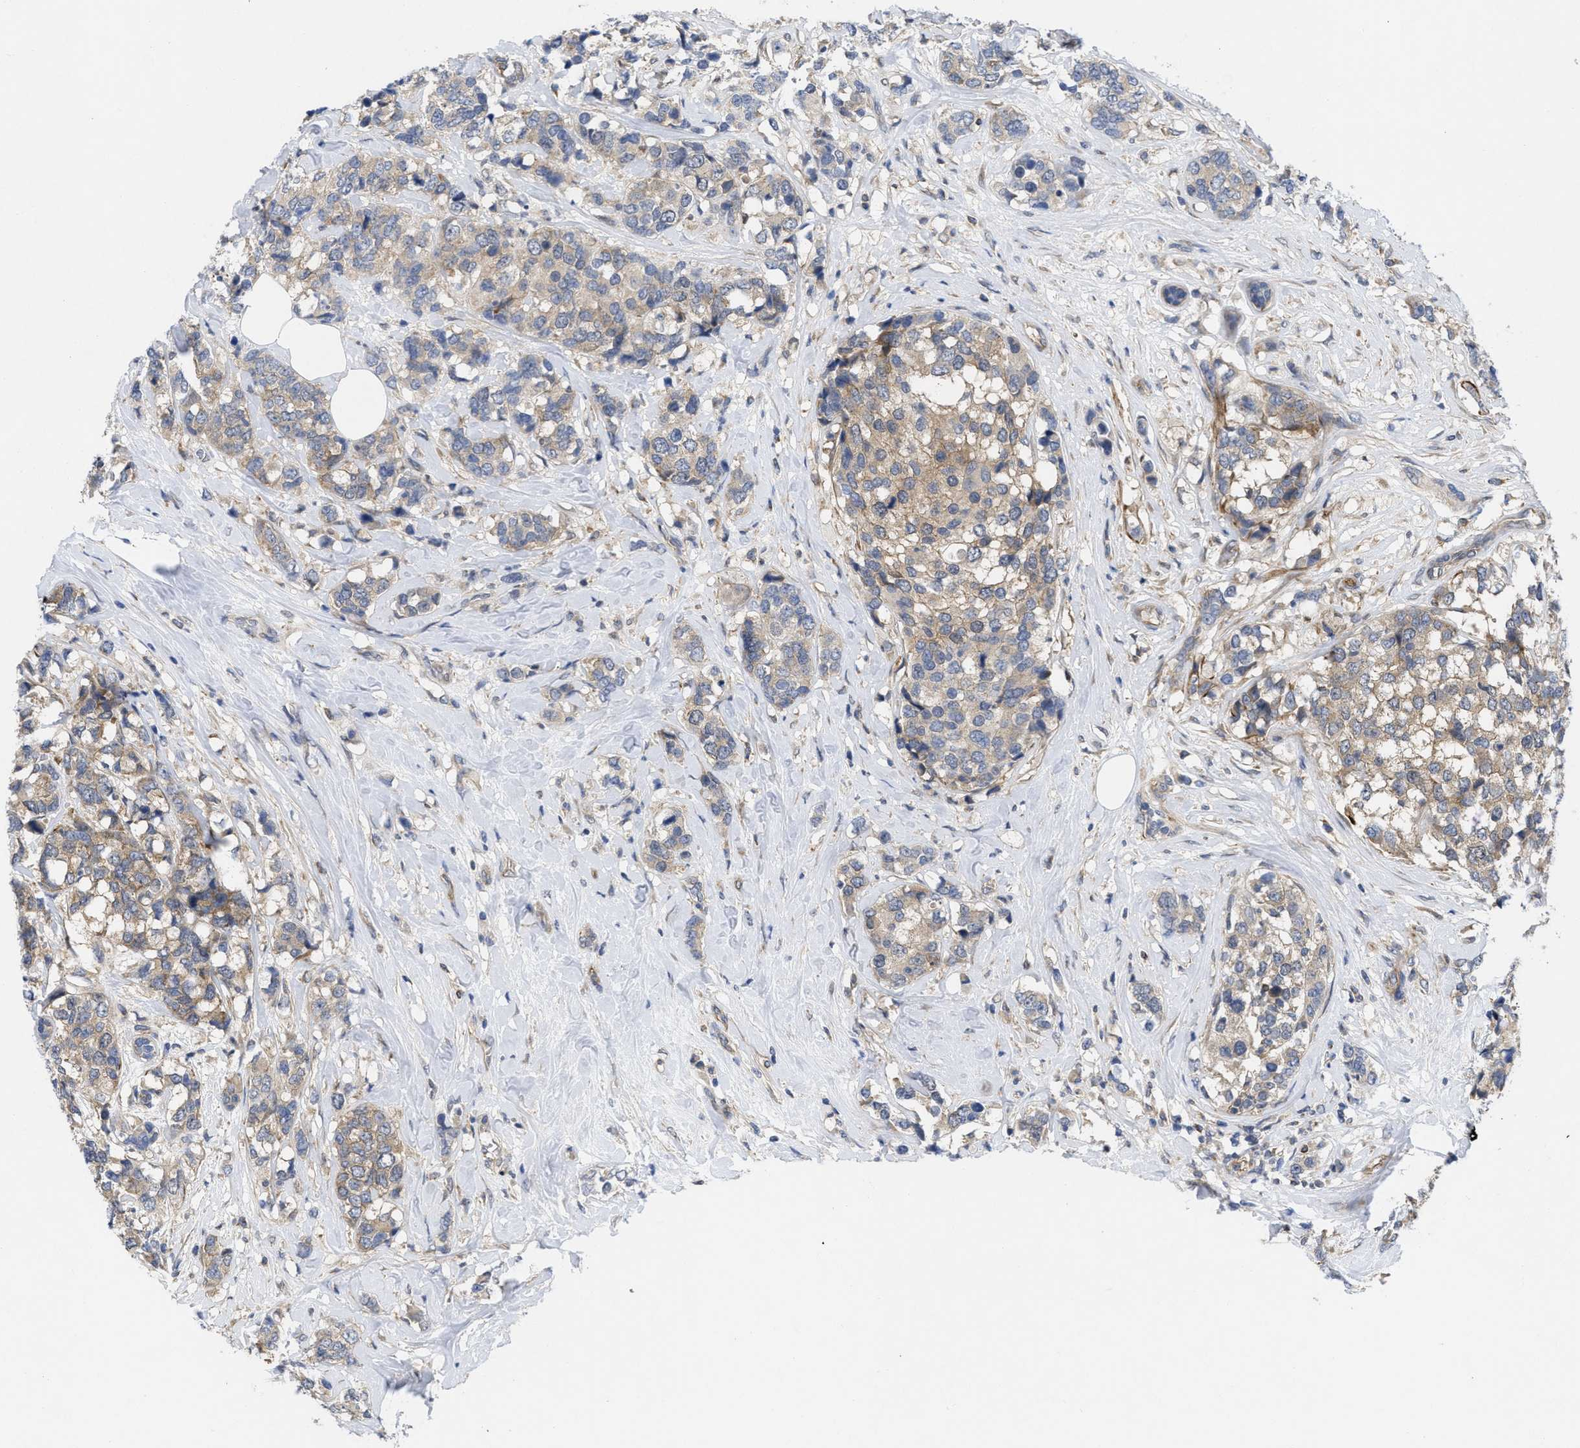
{"staining": {"intensity": "weak", "quantity": ">75%", "location": "cytoplasmic/membranous"}, "tissue": "breast cancer", "cell_type": "Tumor cells", "image_type": "cancer", "snomed": [{"axis": "morphology", "description": "Lobular carcinoma"}, {"axis": "topography", "description": "Breast"}], "caption": "Breast cancer (lobular carcinoma) tissue shows weak cytoplasmic/membranous positivity in approximately >75% of tumor cells, visualized by immunohistochemistry. (Stains: DAB (3,3'-diaminobenzidine) in brown, nuclei in blue, Microscopy: brightfield microscopy at high magnification).", "gene": "ARHGEF26", "patient": {"sex": "female", "age": 59}}